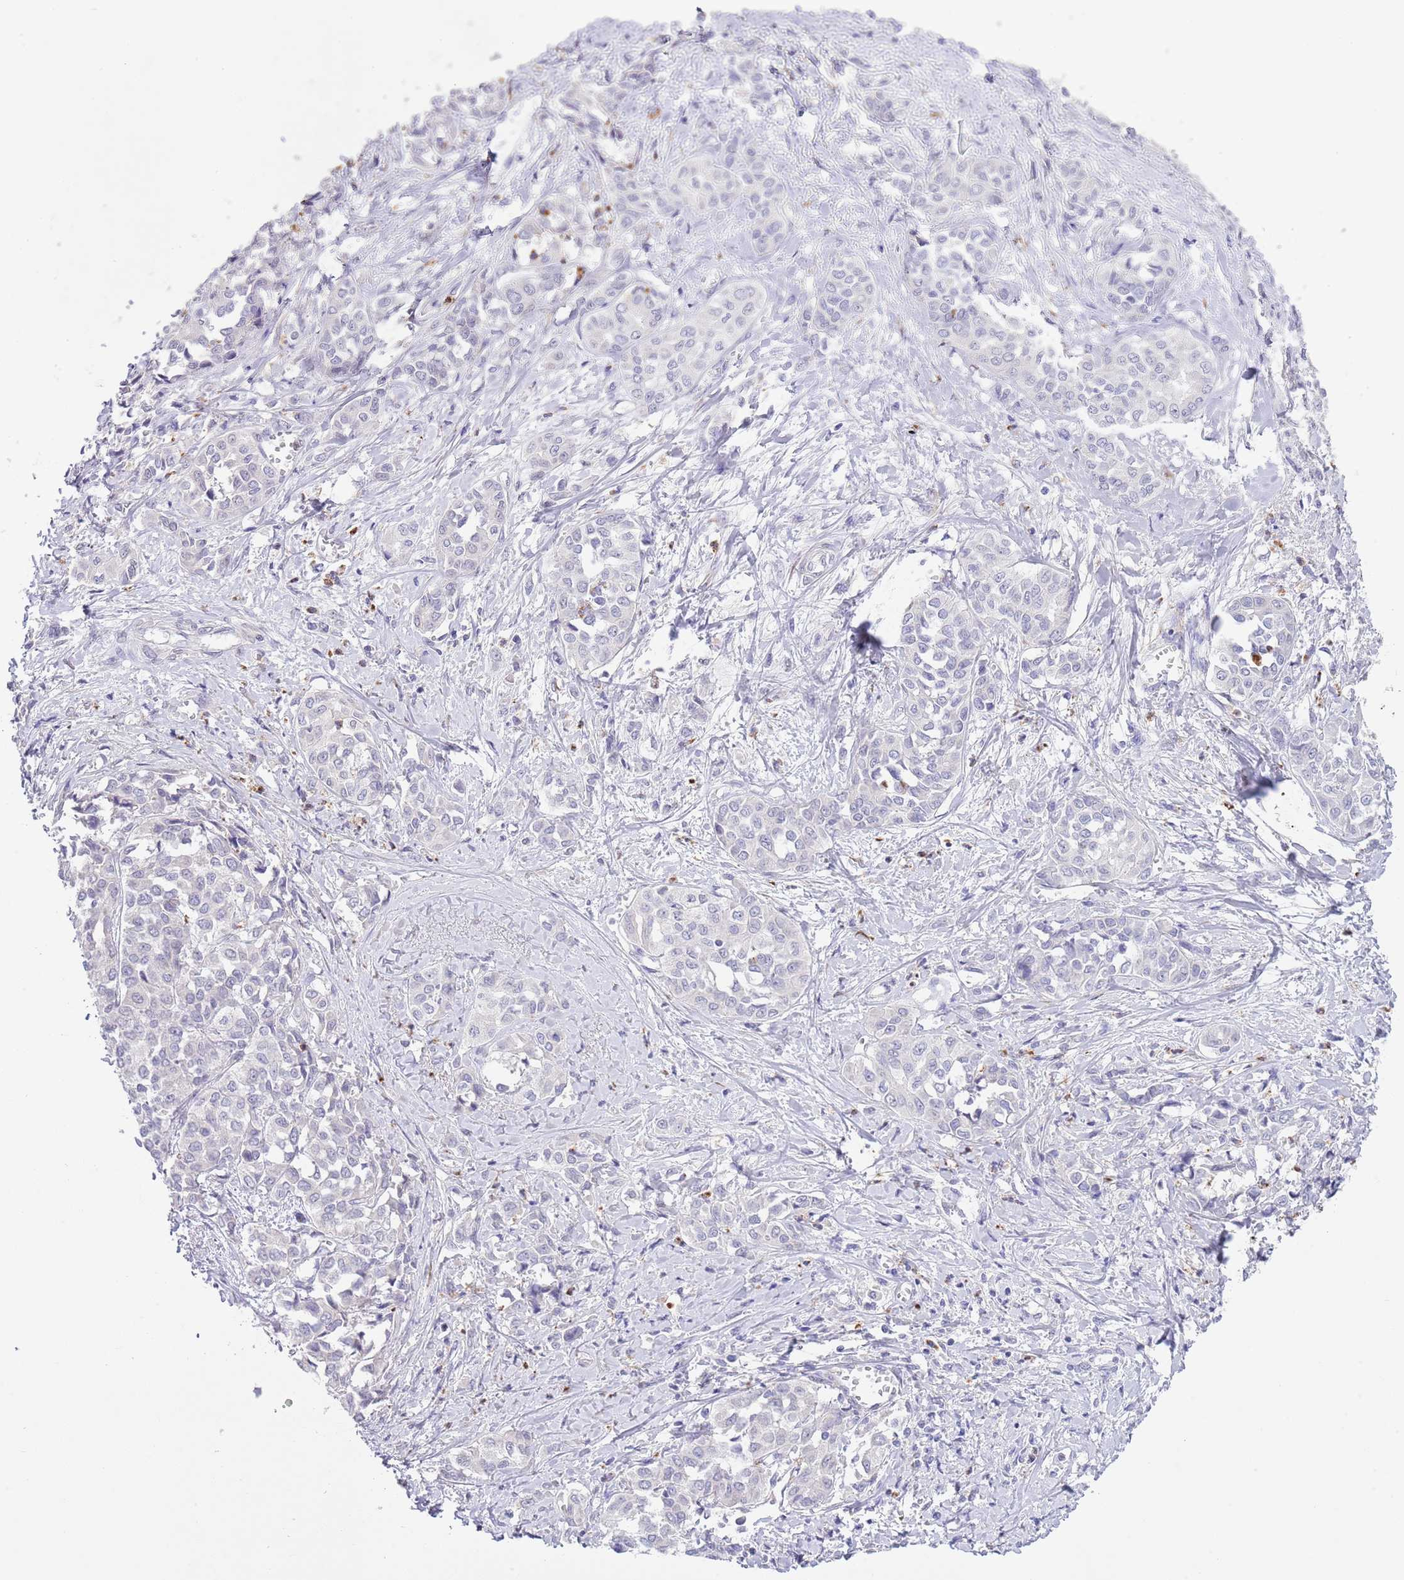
{"staining": {"intensity": "negative", "quantity": "none", "location": "none"}, "tissue": "liver cancer", "cell_type": "Tumor cells", "image_type": "cancer", "snomed": [{"axis": "morphology", "description": "Cholangiocarcinoma"}, {"axis": "topography", "description": "Liver"}], "caption": "The image demonstrates no staining of tumor cells in liver cancer (cholangiocarcinoma). Brightfield microscopy of immunohistochemistry stained with DAB (brown) and hematoxylin (blue), captured at high magnification.", "gene": "OR2Z1", "patient": {"sex": "female", "age": 77}}